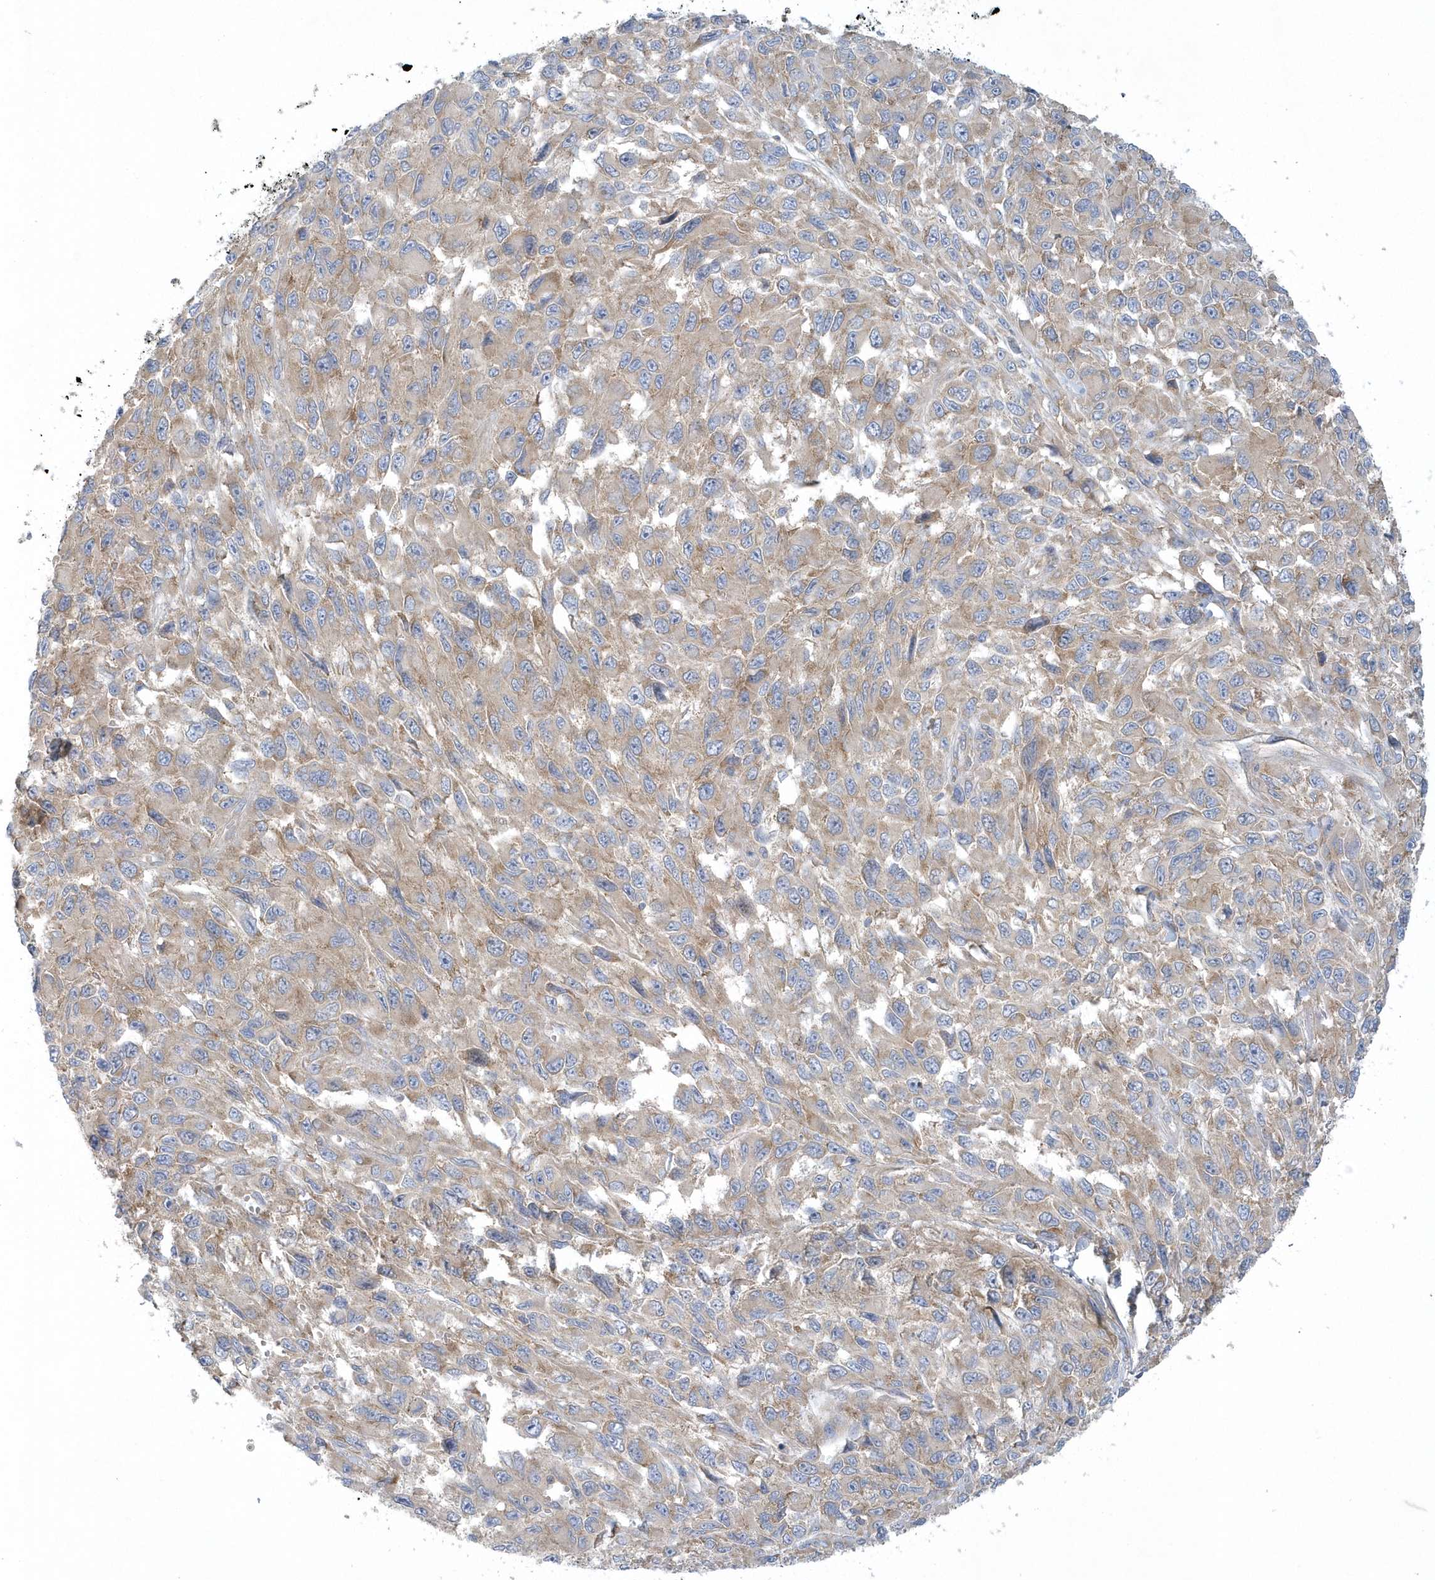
{"staining": {"intensity": "weak", "quantity": "25%-75%", "location": "cytoplasmic/membranous"}, "tissue": "melanoma", "cell_type": "Tumor cells", "image_type": "cancer", "snomed": [{"axis": "morphology", "description": "Malignant melanoma, NOS"}, {"axis": "topography", "description": "Skin"}], "caption": "About 25%-75% of tumor cells in malignant melanoma demonstrate weak cytoplasmic/membranous protein expression as visualized by brown immunohistochemical staining.", "gene": "CNOT10", "patient": {"sex": "female", "age": 96}}